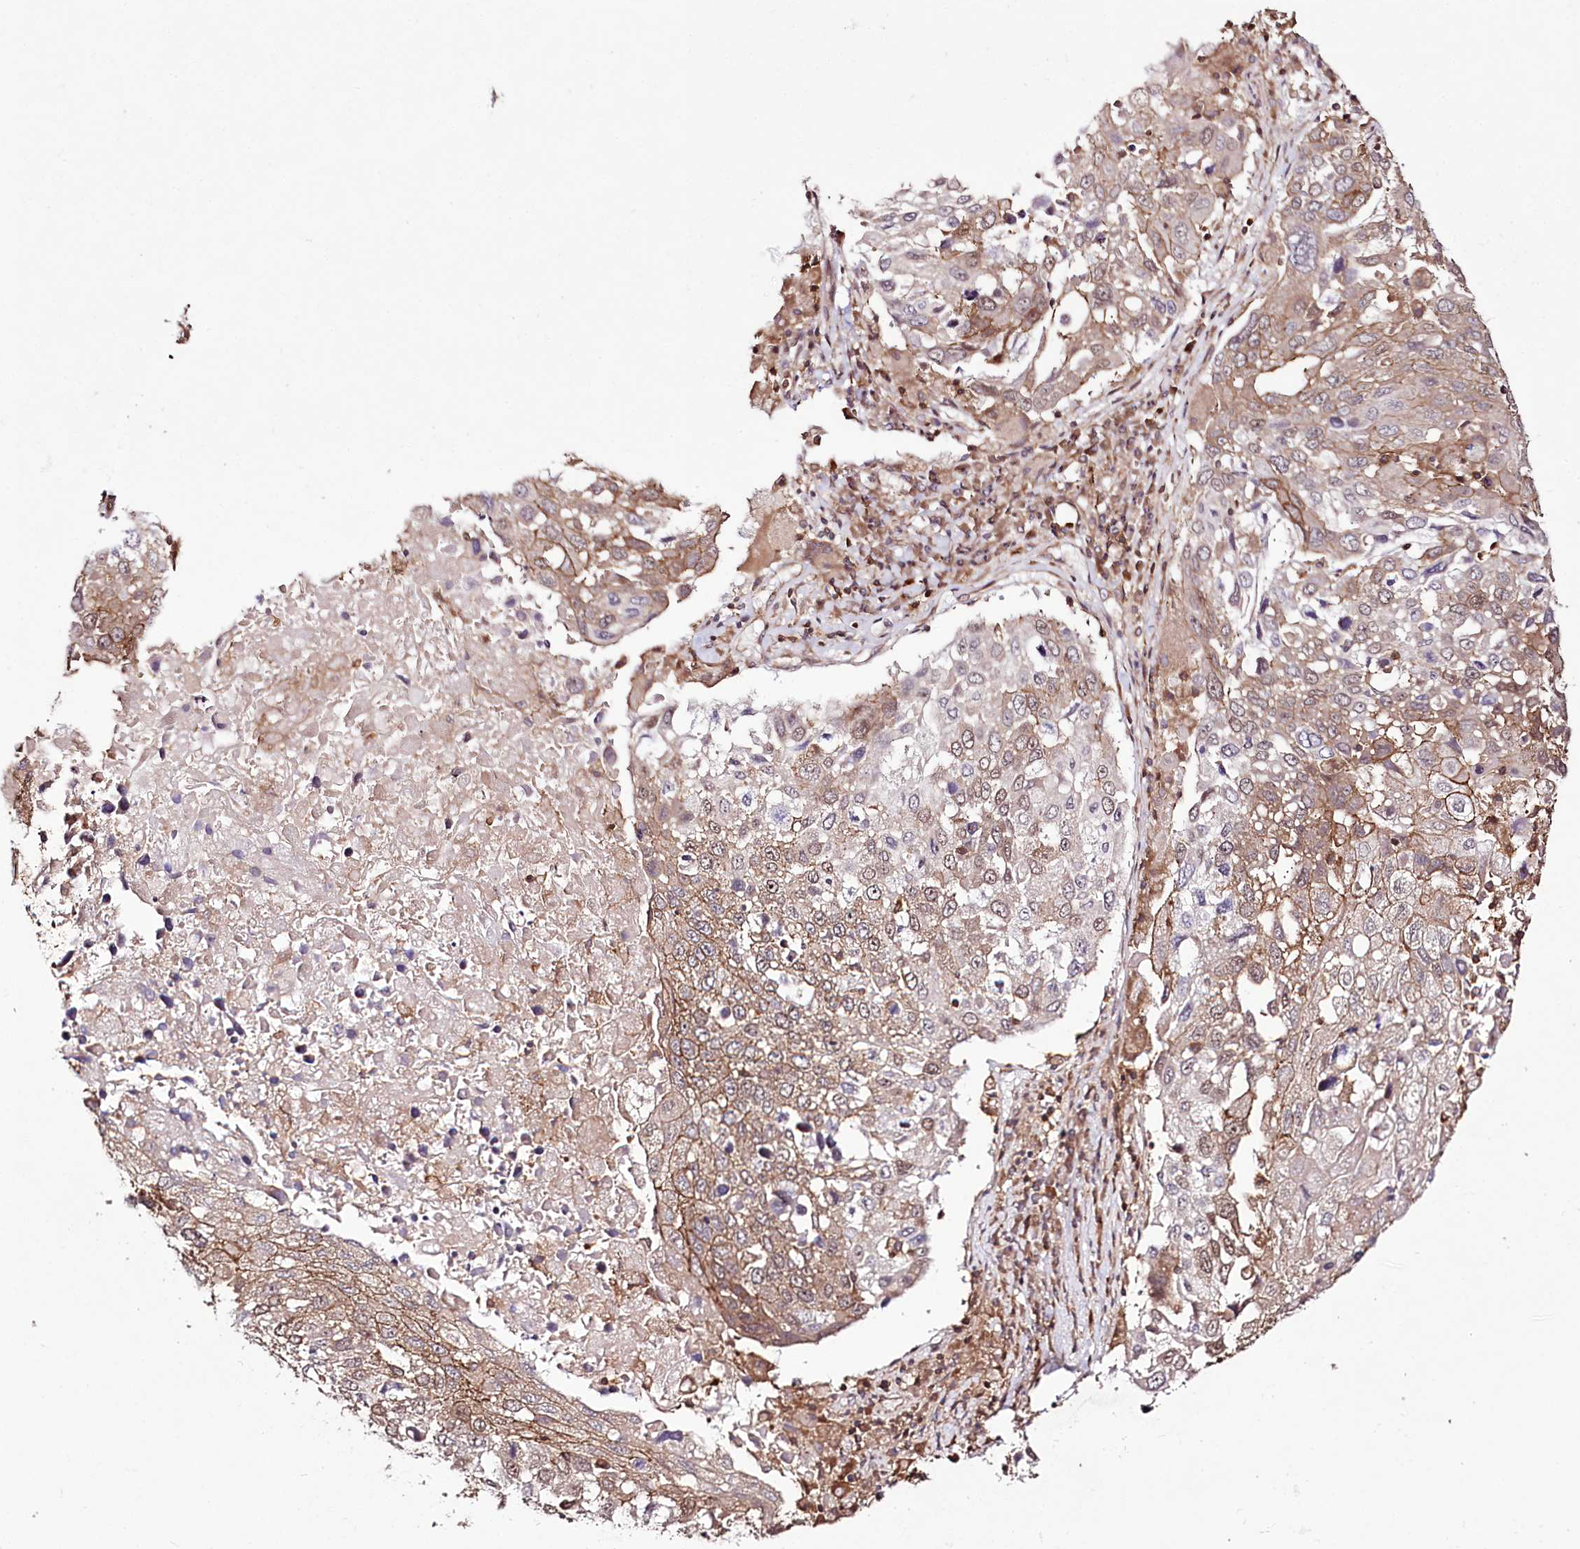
{"staining": {"intensity": "moderate", "quantity": "25%-75%", "location": "cytoplasmic/membranous"}, "tissue": "lung cancer", "cell_type": "Tumor cells", "image_type": "cancer", "snomed": [{"axis": "morphology", "description": "Squamous cell carcinoma, NOS"}, {"axis": "topography", "description": "Lung"}], "caption": "Protein analysis of lung cancer (squamous cell carcinoma) tissue reveals moderate cytoplasmic/membranous positivity in approximately 25%-75% of tumor cells.", "gene": "DHX29", "patient": {"sex": "male", "age": 65}}